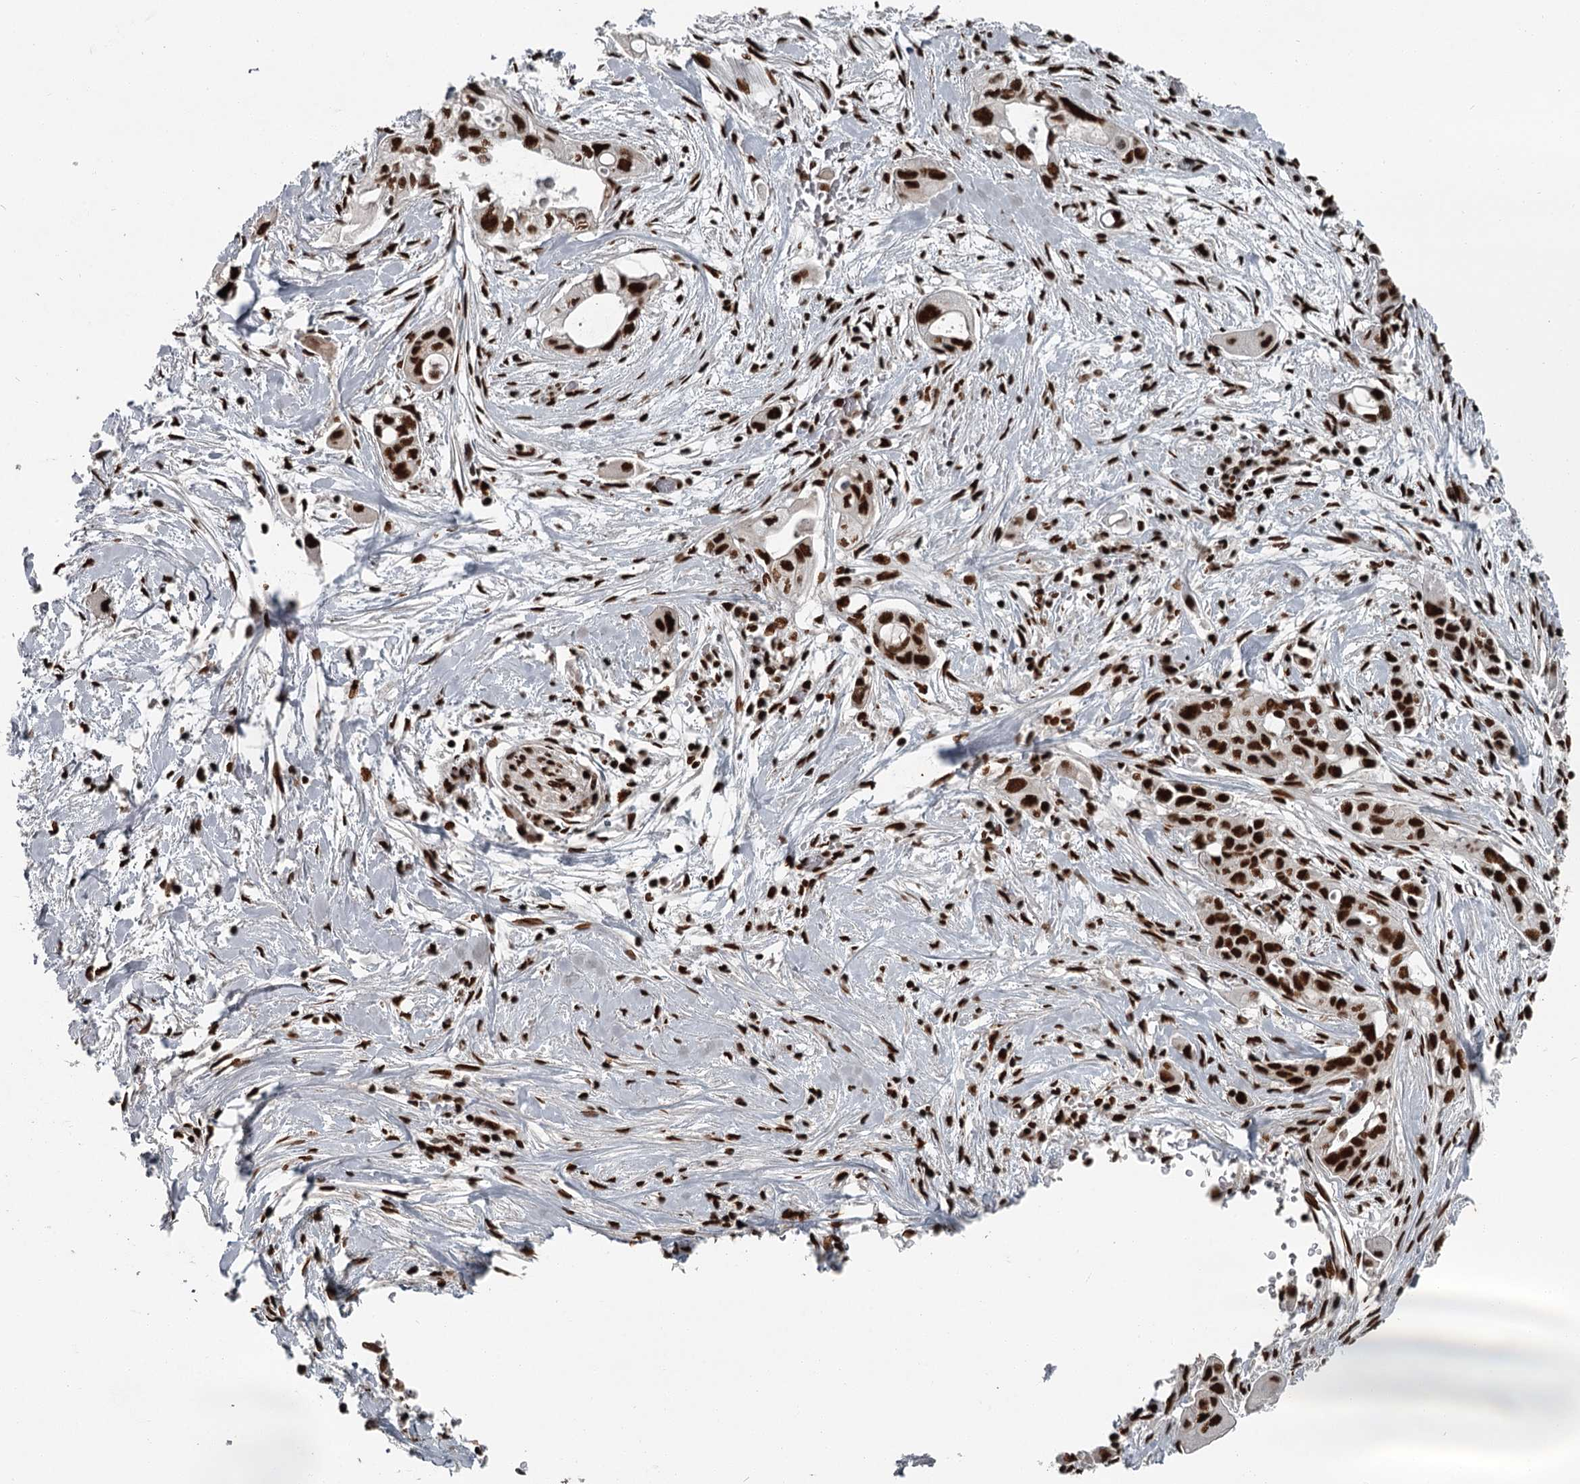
{"staining": {"intensity": "strong", "quantity": ">75%", "location": "nuclear"}, "tissue": "pancreatic cancer", "cell_type": "Tumor cells", "image_type": "cancer", "snomed": [{"axis": "morphology", "description": "Adenocarcinoma, NOS"}, {"axis": "topography", "description": "Pancreas"}], "caption": "IHC image of human pancreatic cancer stained for a protein (brown), which displays high levels of strong nuclear expression in about >75% of tumor cells.", "gene": "RBBP7", "patient": {"sex": "male", "age": 75}}